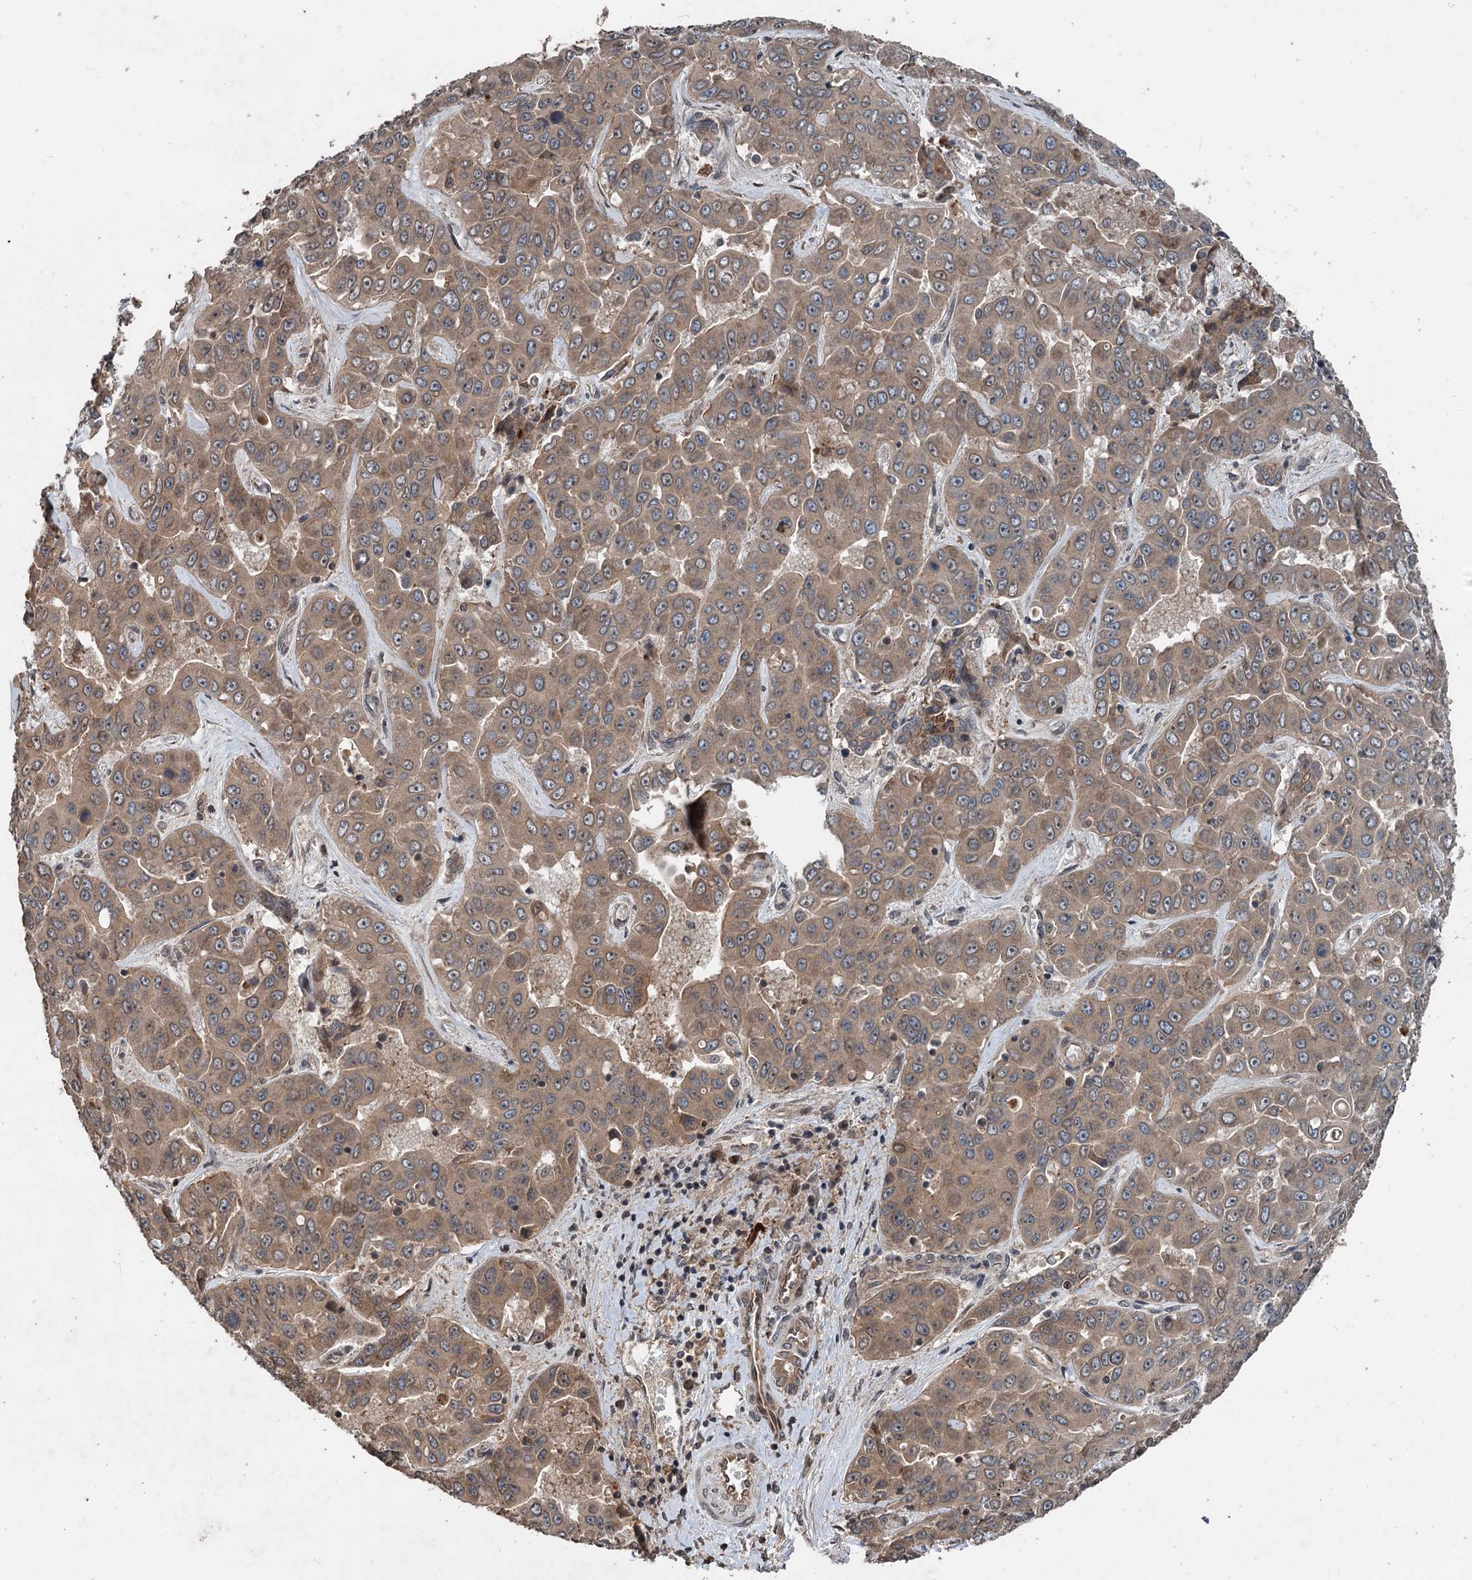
{"staining": {"intensity": "moderate", "quantity": ">75%", "location": "cytoplasmic/membranous"}, "tissue": "liver cancer", "cell_type": "Tumor cells", "image_type": "cancer", "snomed": [{"axis": "morphology", "description": "Cholangiocarcinoma"}, {"axis": "topography", "description": "Liver"}], "caption": "This is a photomicrograph of immunohistochemistry staining of cholangiocarcinoma (liver), which shows moderate staining in the cytoplasmic/membranous of tumor cells.", "gene": "N4BP2L2", "patient": {"sex": "female", "age": 52}}